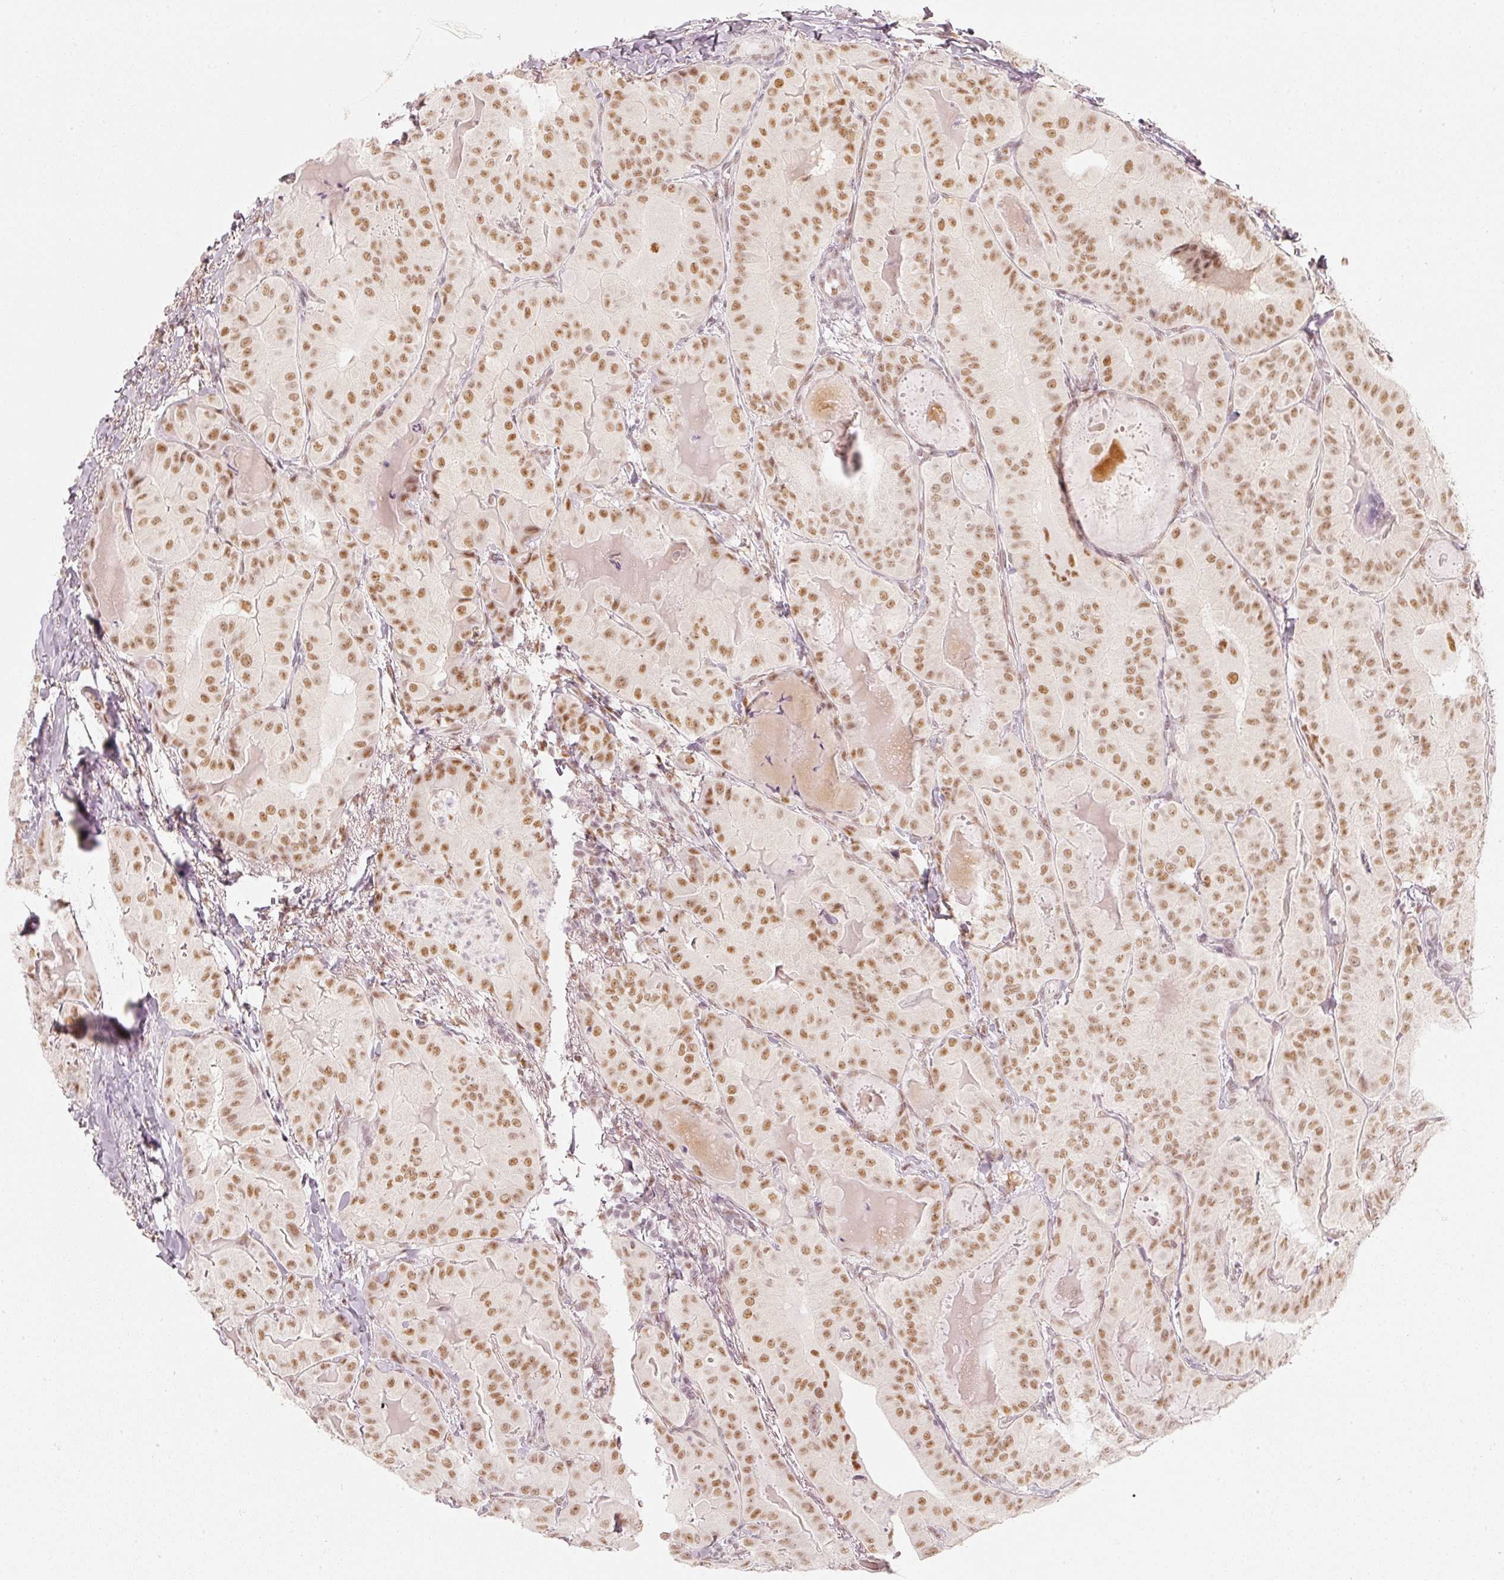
{"staining": {"intensity": "moderate", "quantity": ">75%", "location": "nuclear"}, "tissue": "thyroid cancer", "cell_type": "Tumor cells", "image_type": "cancer", "snomed": [{"axis": "morphology", "description": "Papillary adenocarcinoma, NOS"}, {"axis": "topography", "description": "Thyroid gland"}], "caption": "Immunohistochemical staining of human thyroid cancer exhibits medium levels of moderate nuclear protein positivity in about >75% of tumor cells.", "gene": "PPP1R10", "patient": {"sex": "female", "age": 68}}